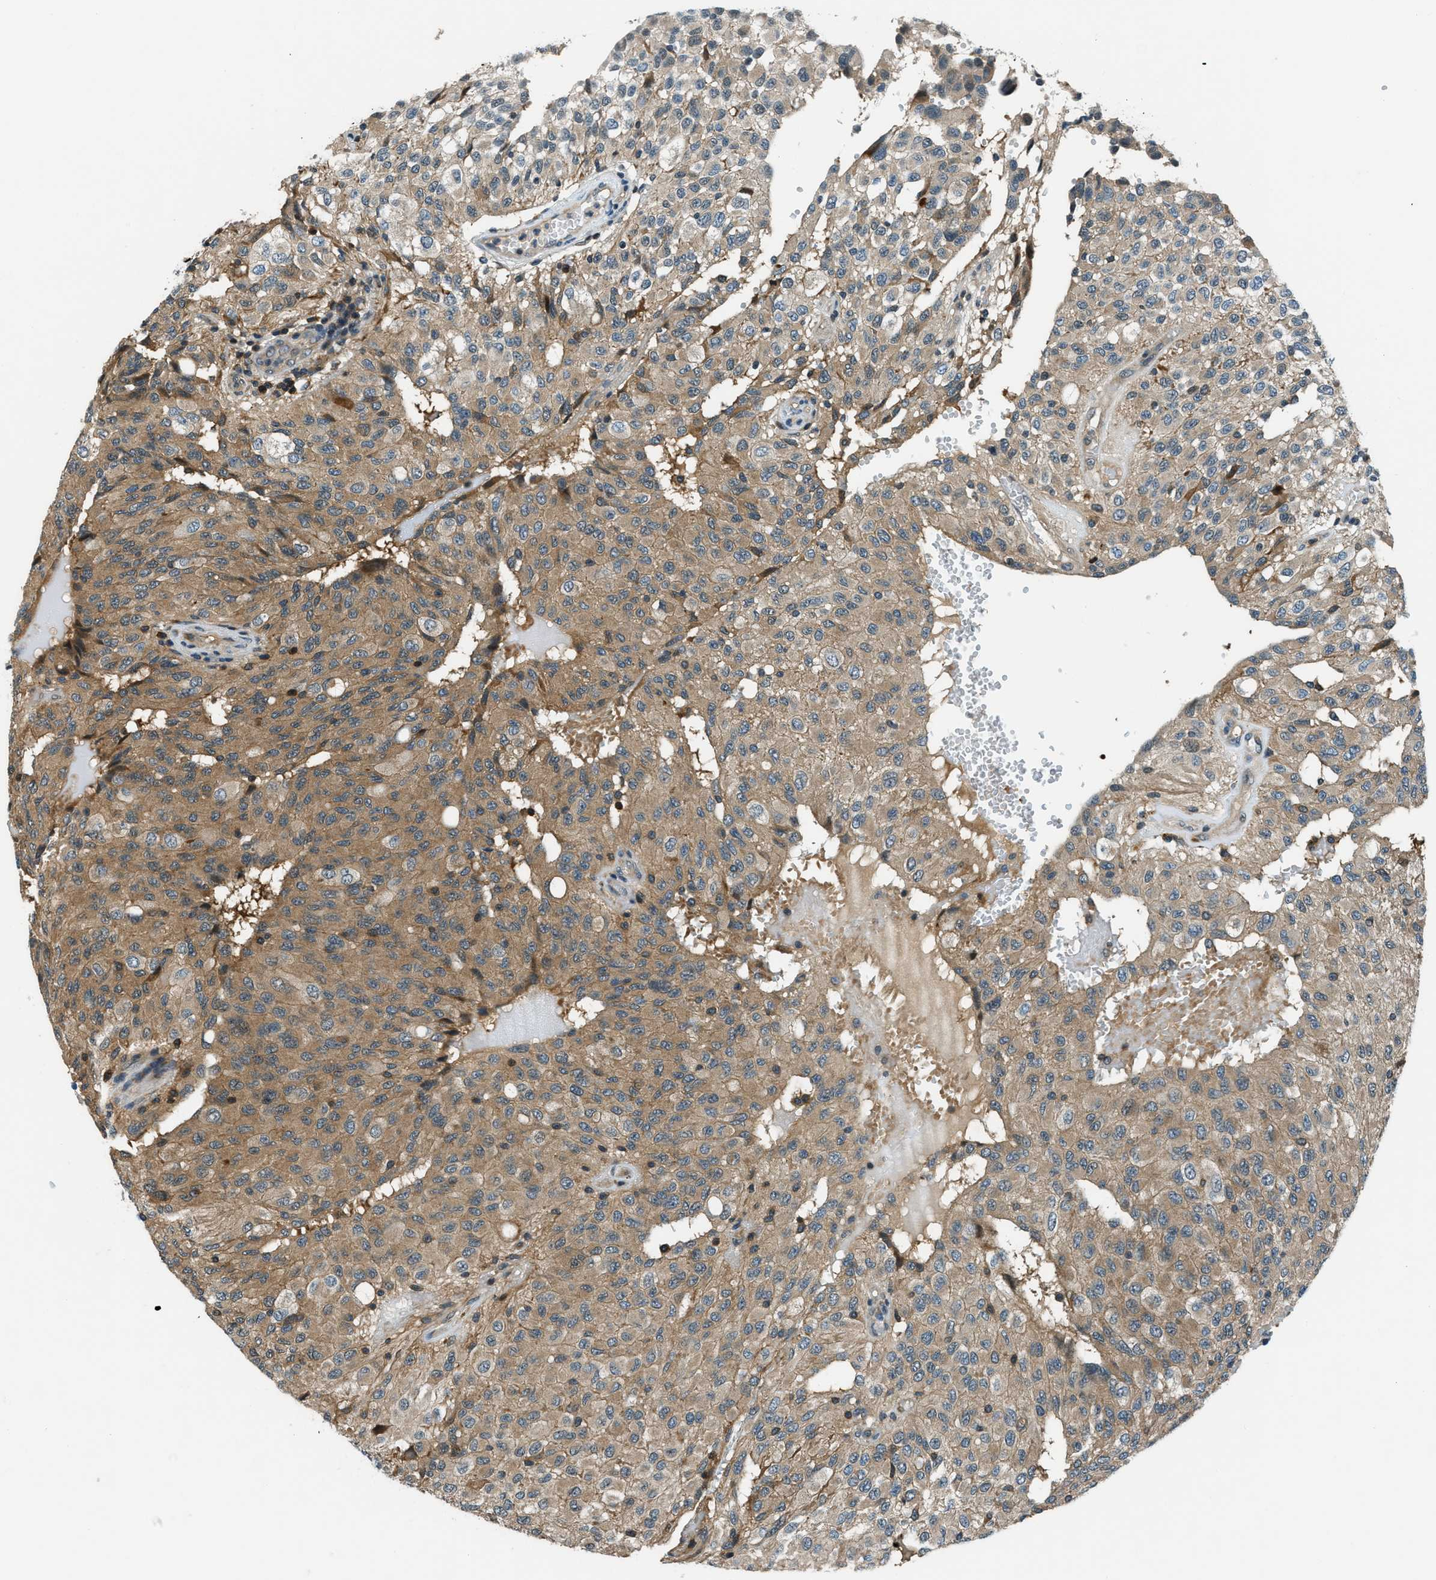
{"staining": {"intensity": "weak", "quantity": ">75%", "location": "cytoplasmic/membranous"}, "tissue": "glioma", "cell_type": "Tumor cells", "image_type": "cancer", "snomed": [{"axis": "morphology", "description": "Glioma, malignant, High grade"}, {"axis": "topography", "description": "Brain"}], "caption": "A high-resolution micrograph shows immunohistochemistry (IHC) staining of glioma, which exhibits weak cytoplasmic/membranous staining in approximately >75% of tumor cells. The protein is stained brown, and the nuclei are stained in blue (DAB (3,3'-diaminobenzidine) IHC with brightfield microscopy, high magnification).", "gene": "HEBP2", "patient": {"sex": "male", "age": 32}}